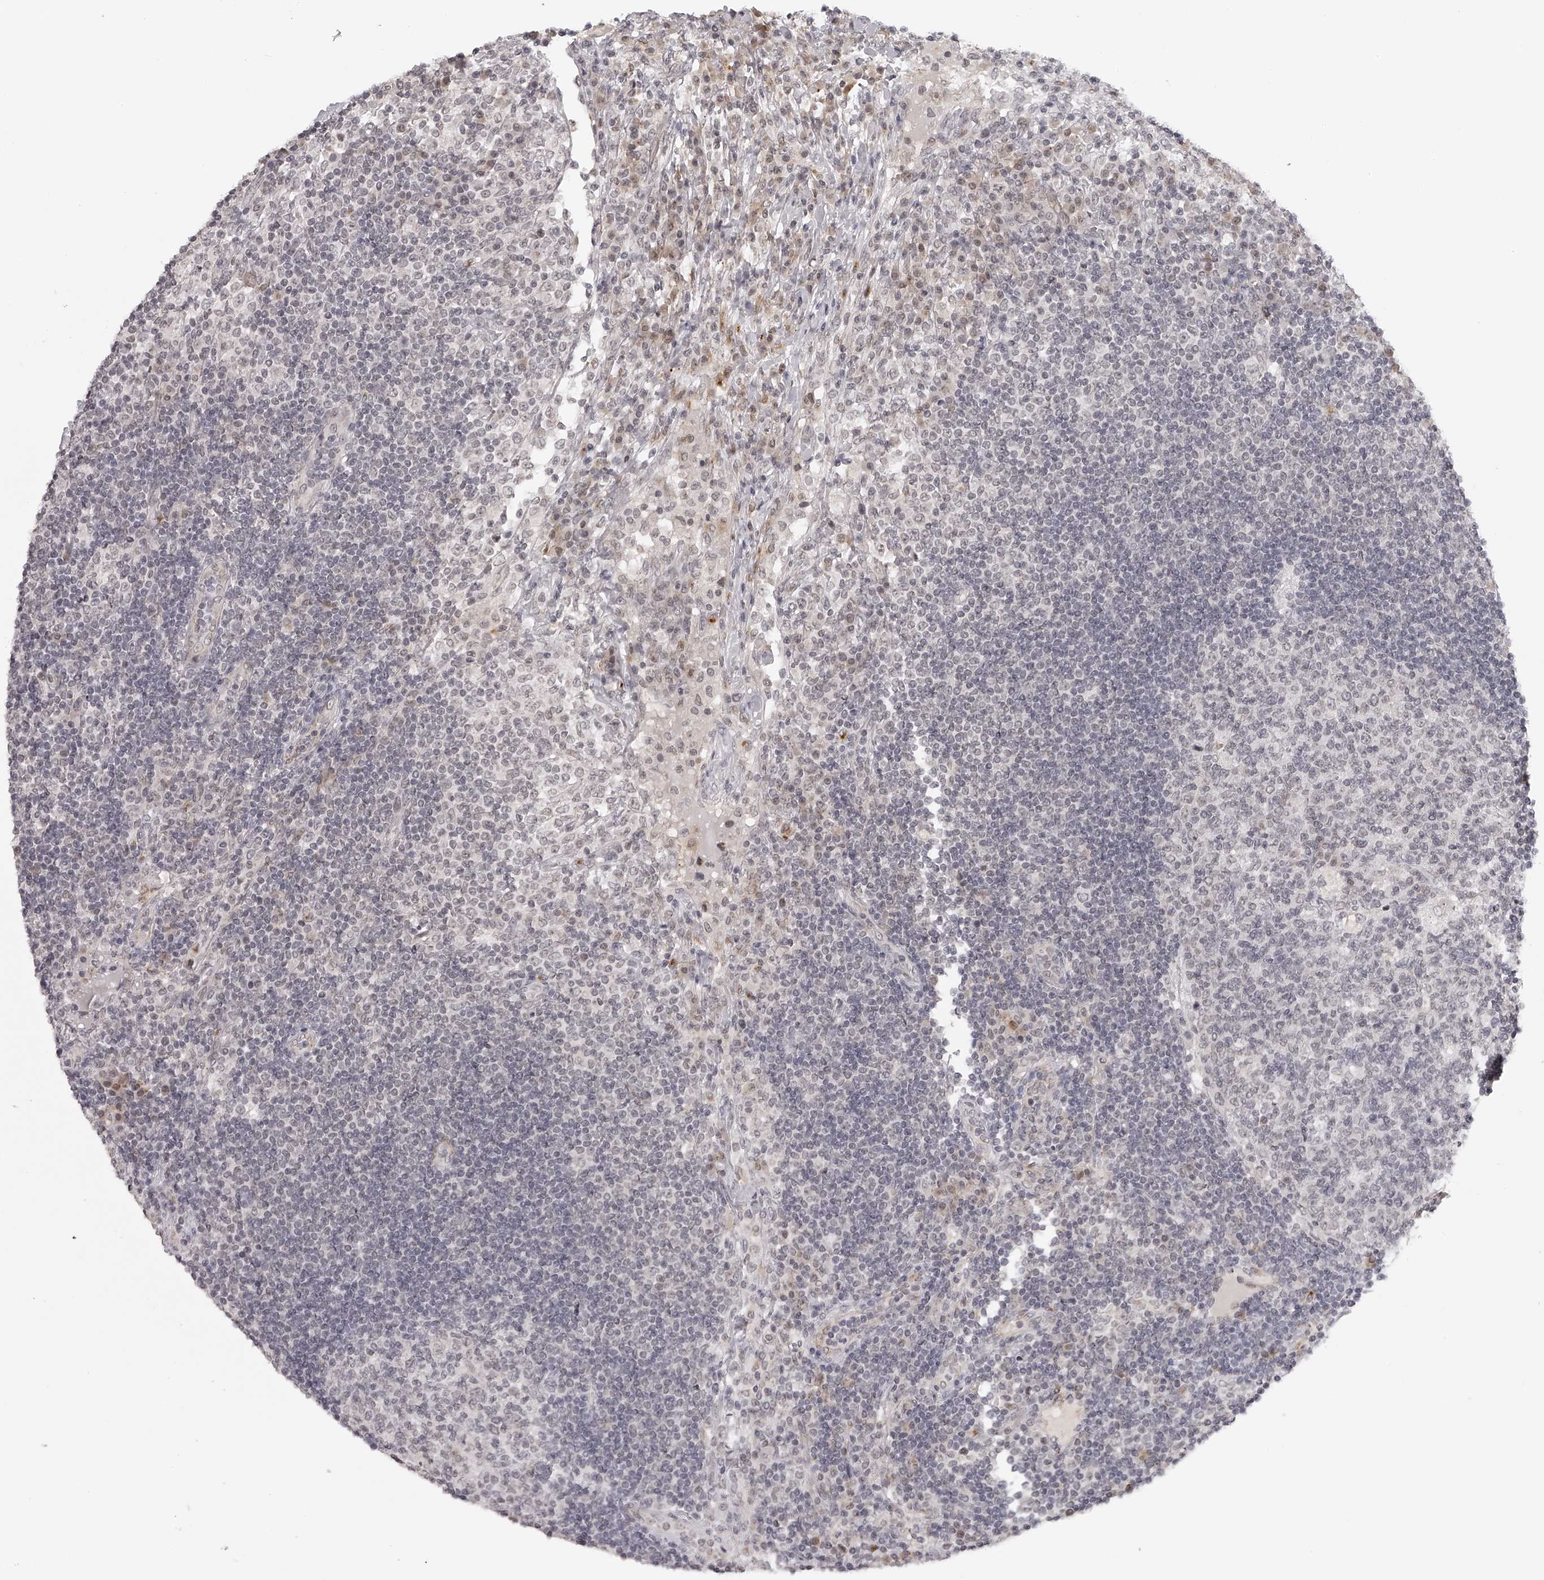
{"staining": {"intensity": "negative", "quantity": "none", "location": "none"}, "tissue": "lymph node", "cell_type": "Germinal center cells", "image_type": "normal", "snomed": [{"axis": "morphology", "description": "Normal tissue, NOS"}, {"axis": "topography", "description": "Lymph node"}], "caption": "A high-resolution photomicrograph shows immunohistochemistry (IHC) staining of normal lymph node, which exhibits no significant positivity in germinal center cells. The staining was performed using DAB to visualize the protein expression in brown, while the nuclei were stained in blue with hematoxylin (Magnification: 20x).", "gene": "RNF220", "patient": {"sex": "female", "age": 53}}